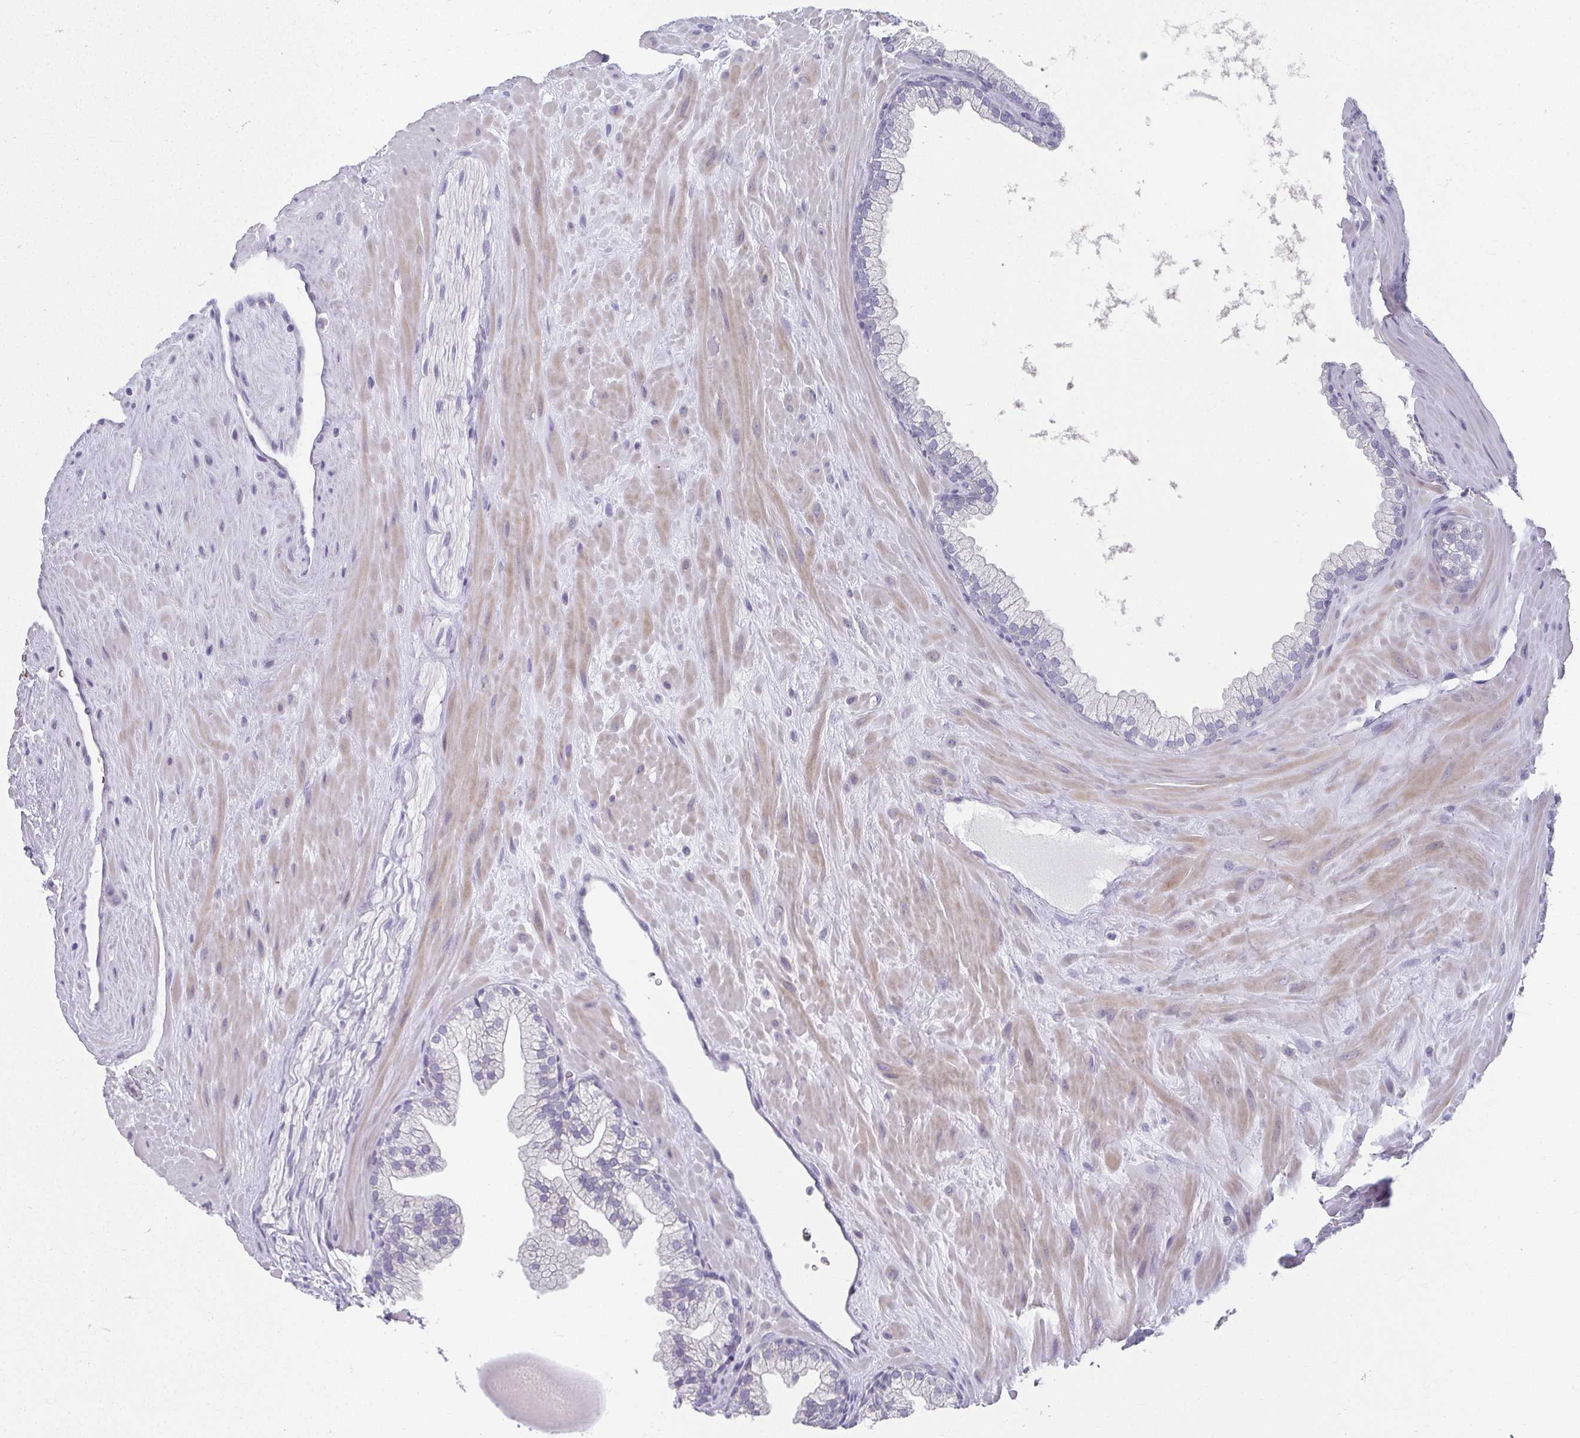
{"staining": {"intensity": "negative", "quantity": "none", "location": "none"}, "tissue": "prostate", "cell_type": "Glandular cells", "image_type": "normal", "snomed": [{"axis": "morphology", "description": "Normal tissue, NOS"}, {"axis": "topography", "description": "Prostate"}, {"axis": "topography", "description": "Peripheral nerve tissue"}], "caption": "An immunohistochemistry (IHC) photomicrograph of unremarkable prostate is shown. There is no staining in glandular cells of prostate. (DAB (3,3'-diaminobenzidine) IHC with hematoxylin counter stain).", "gene": "CAMKV", "patient": {"sex": "male", "age": 61}}